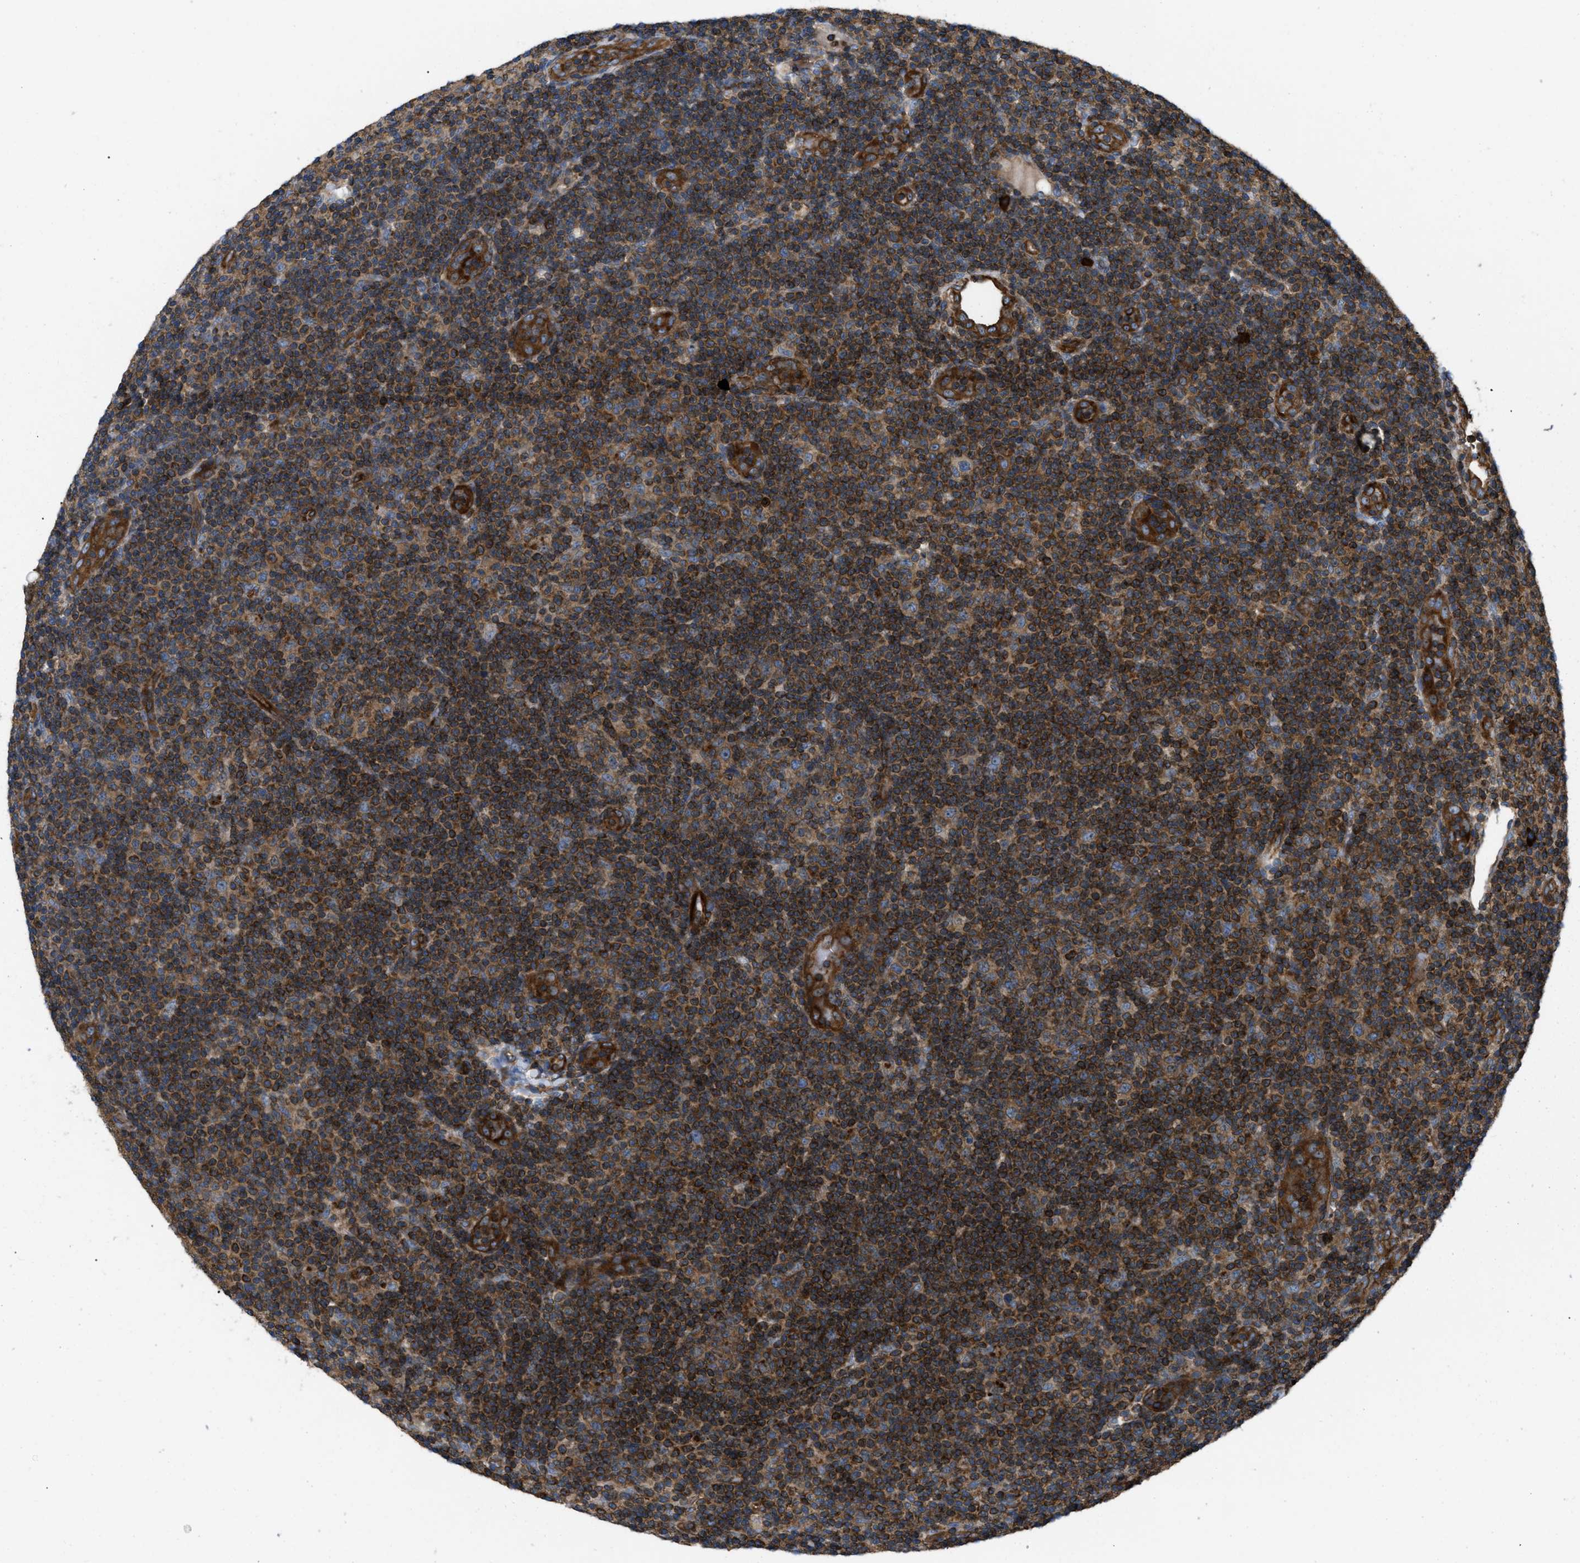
{"staining": {"intensity": "strong", "quantity": ">75%", "location": "cytoplasmic/membranous"}, "tissue": "lymphoma", "cell_type": "Tumor cells", "image_type": "cancer", "snomed": [{"axis": "morphology", "description": "Malignant lymphoma, non-Hodgkin's type, Low grade"}, {"axis": "topography", "description": "Lymph node"}], "caption": "Malignant lymphoma, non-Hodgkin's type (low-grade) tissue exhibits strong cytoplasmic/membranous expression in approximately >75% of tumor cells, visualized by immunohistochemistry. (brown staining indicates protein expression, while blue staining denotes nuclei).", "gene": "ATP2A3", "patient": {"sex": "male", "age": 83}}